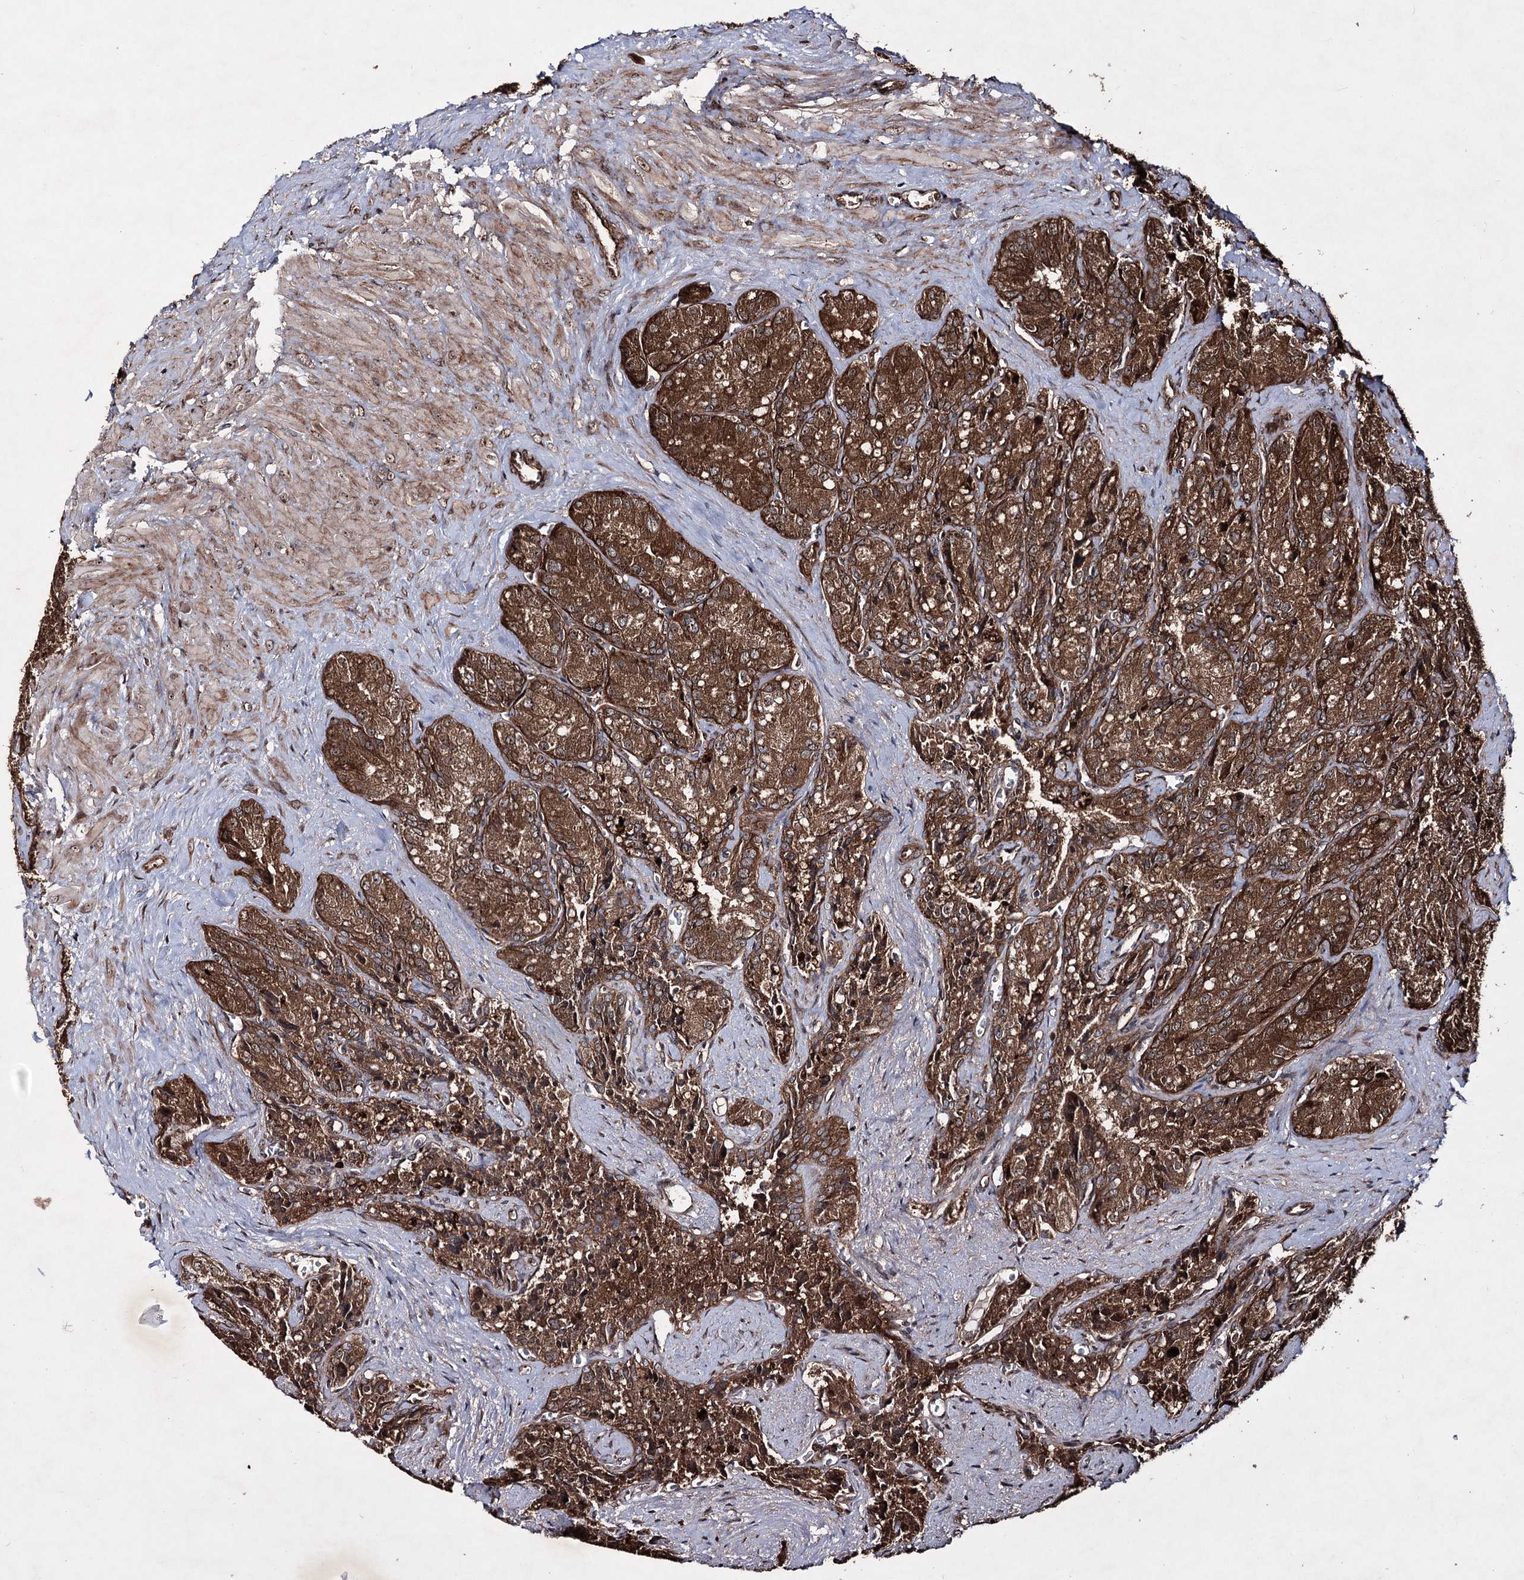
{"staining": {"intensity": "strong", "quantity": ">75%", "location": "cytoplasmic/membranous"}, "tissue": "seminal vesicle", "cell_type": "Glandular cells", "image_type": "normal", "snomed": [{"axis": "morphology", "description": "Normal tissue, NOS"}, {"axis": "topography", "description": "Seminal veicle"}], "caption": "Protein staining of normal seminal vesicle displays strong cytoplasmic/membranous expression in about >75% of glandular cells.", "gene": "SERINC5", "patient": {"sex": "male", "age": 62}}